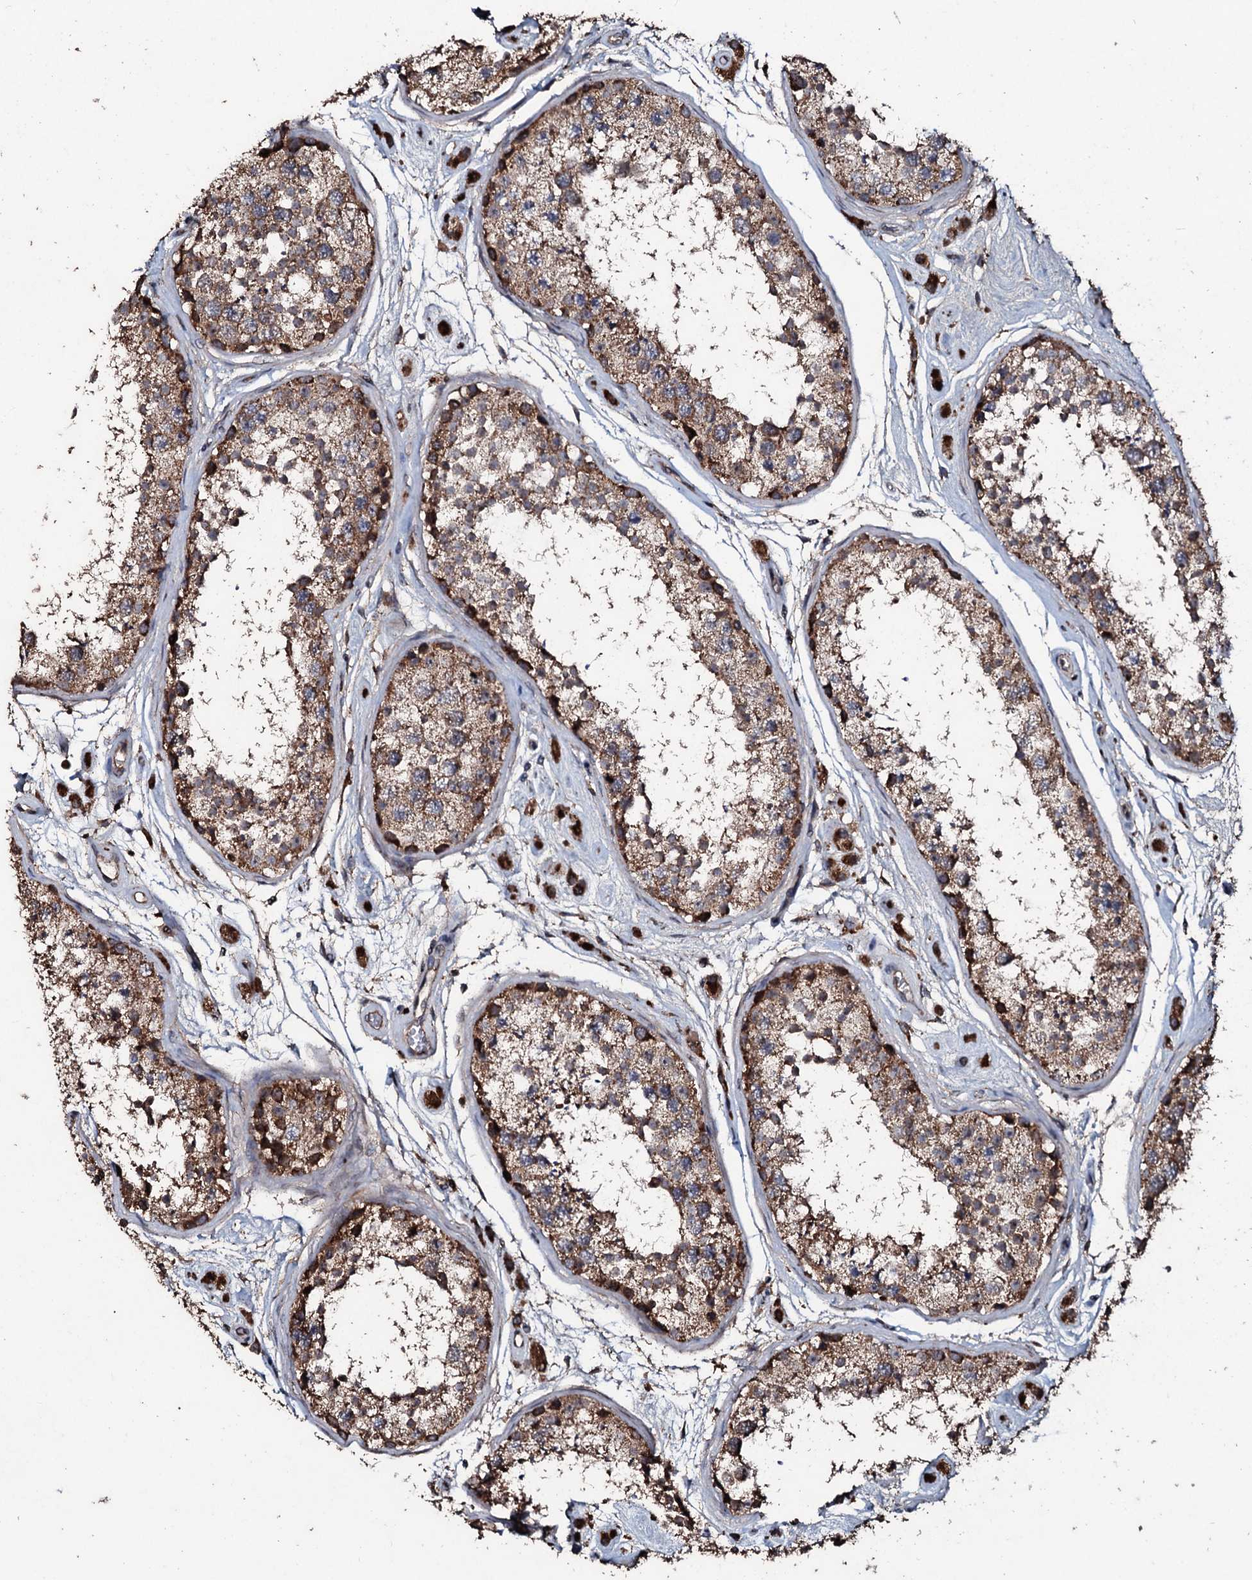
{"staining": {"intensity": "strong", "quantity": ">75%", "location": "cytoplasmic/membranous"}, "tissue": "testis", "cell_type": "Cells in seminiferous ducts", "image_type": "normal", "snomed": [{"axis": "morphology", "description": "Normal tissue, NOS"}, {"axis": "topography", "description": "Testis"}], "caption": "Immunohistochemical staining of benign human testis shows high levels of strong cytoplasmic/membranous positivity in about >75% of cells in seminiferous ducts.", "gene": "SDHAF2", "patient": {"sex": "male", "age": 25}}